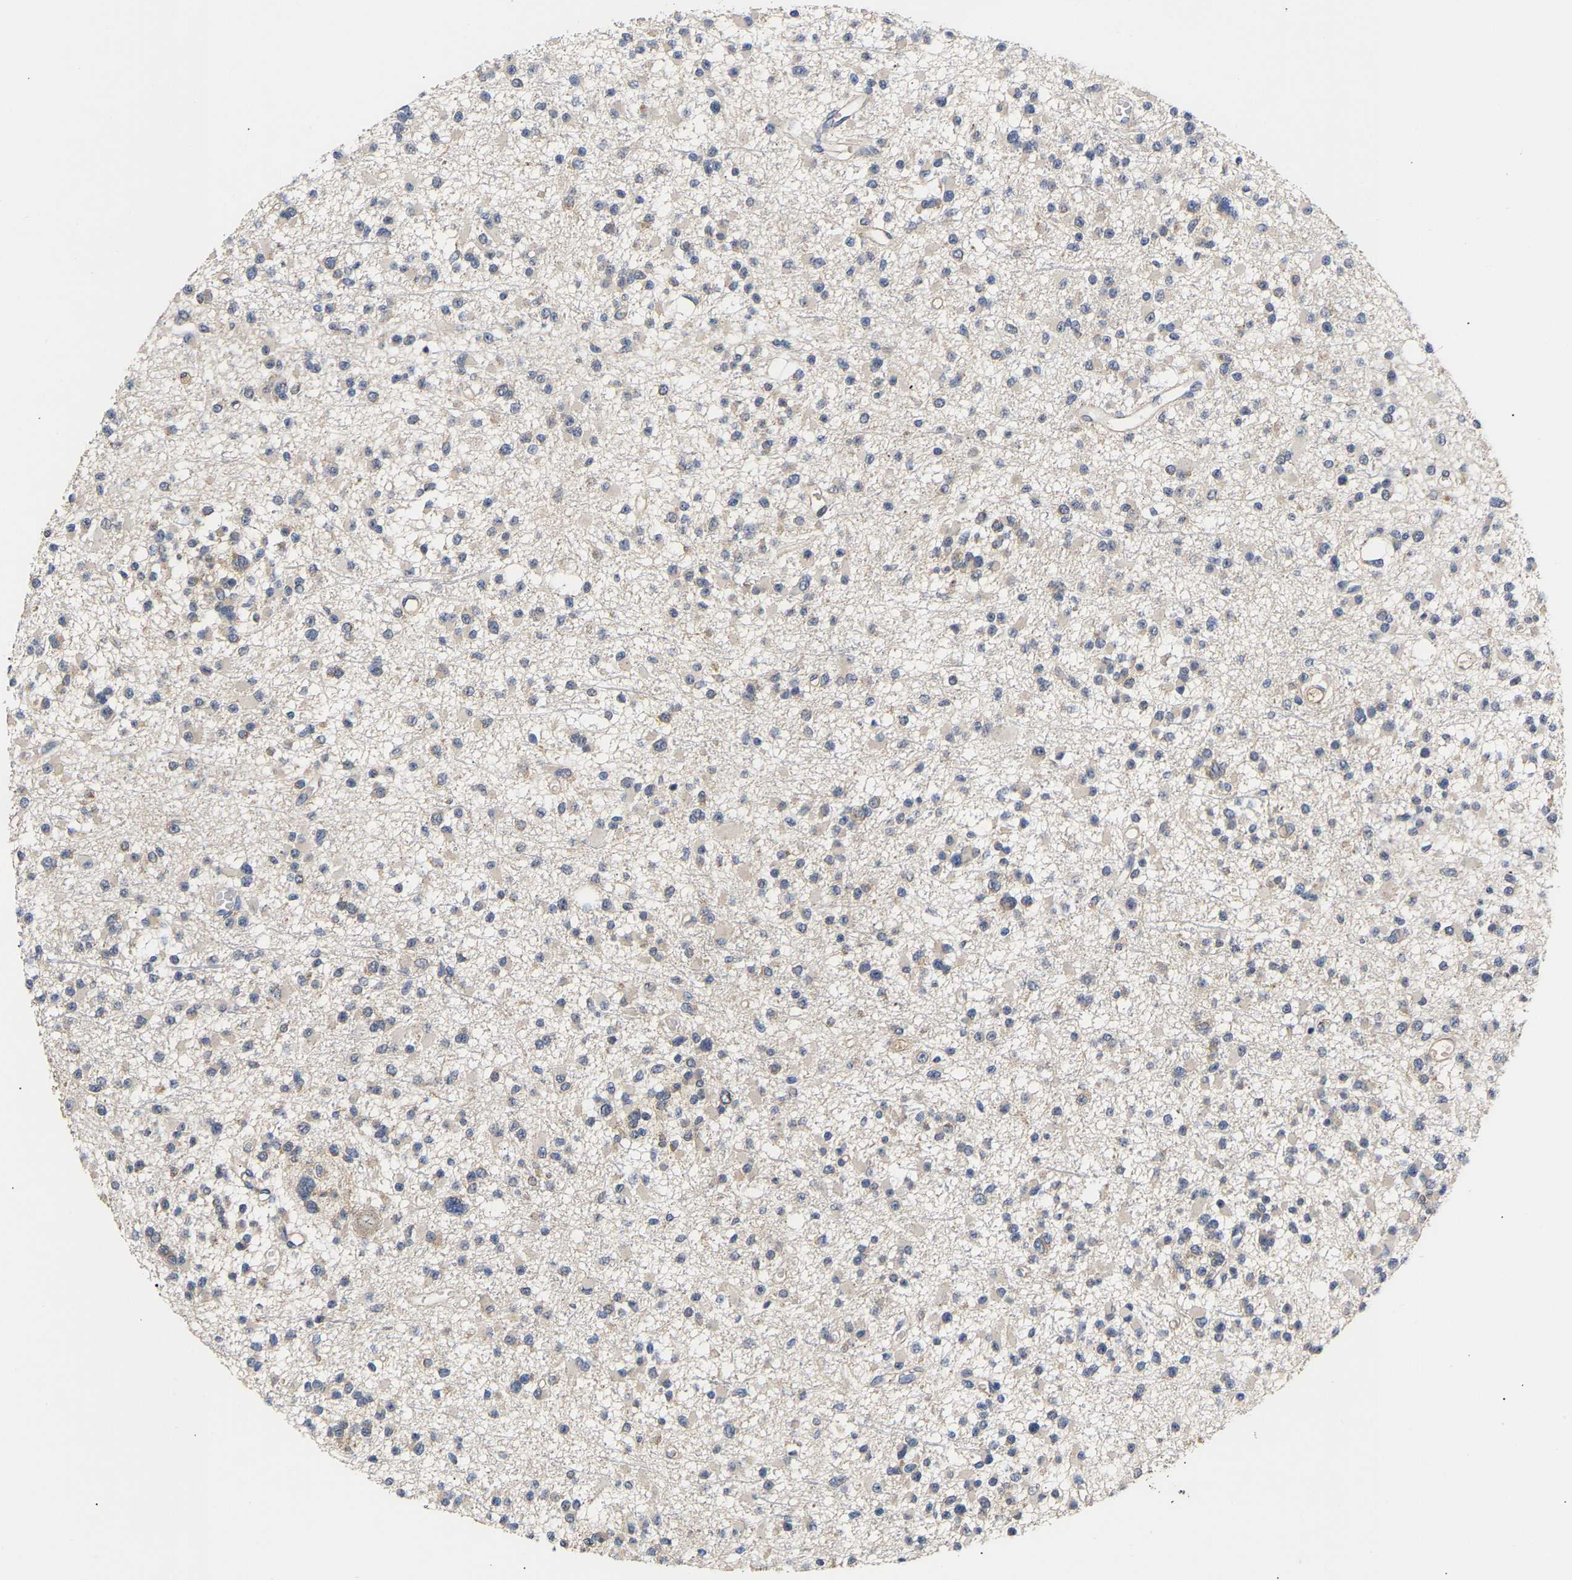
{"staining": {"intensity": "negative", "quantity": "none", "location": "none"}, "tissue": "glioma", "cell_type": "Tumor cells", "image_type": "cancer", "snomed": [{"axis": "morphology", "description": "Glioma, malignant, Low grade"}, {"axis": "topography", "description": "Brain"}], "caption": "There is no significant expression in tumor cells of glioma.", "gene": "KASH5", "patient": {"sex": "female", "age": 22}}